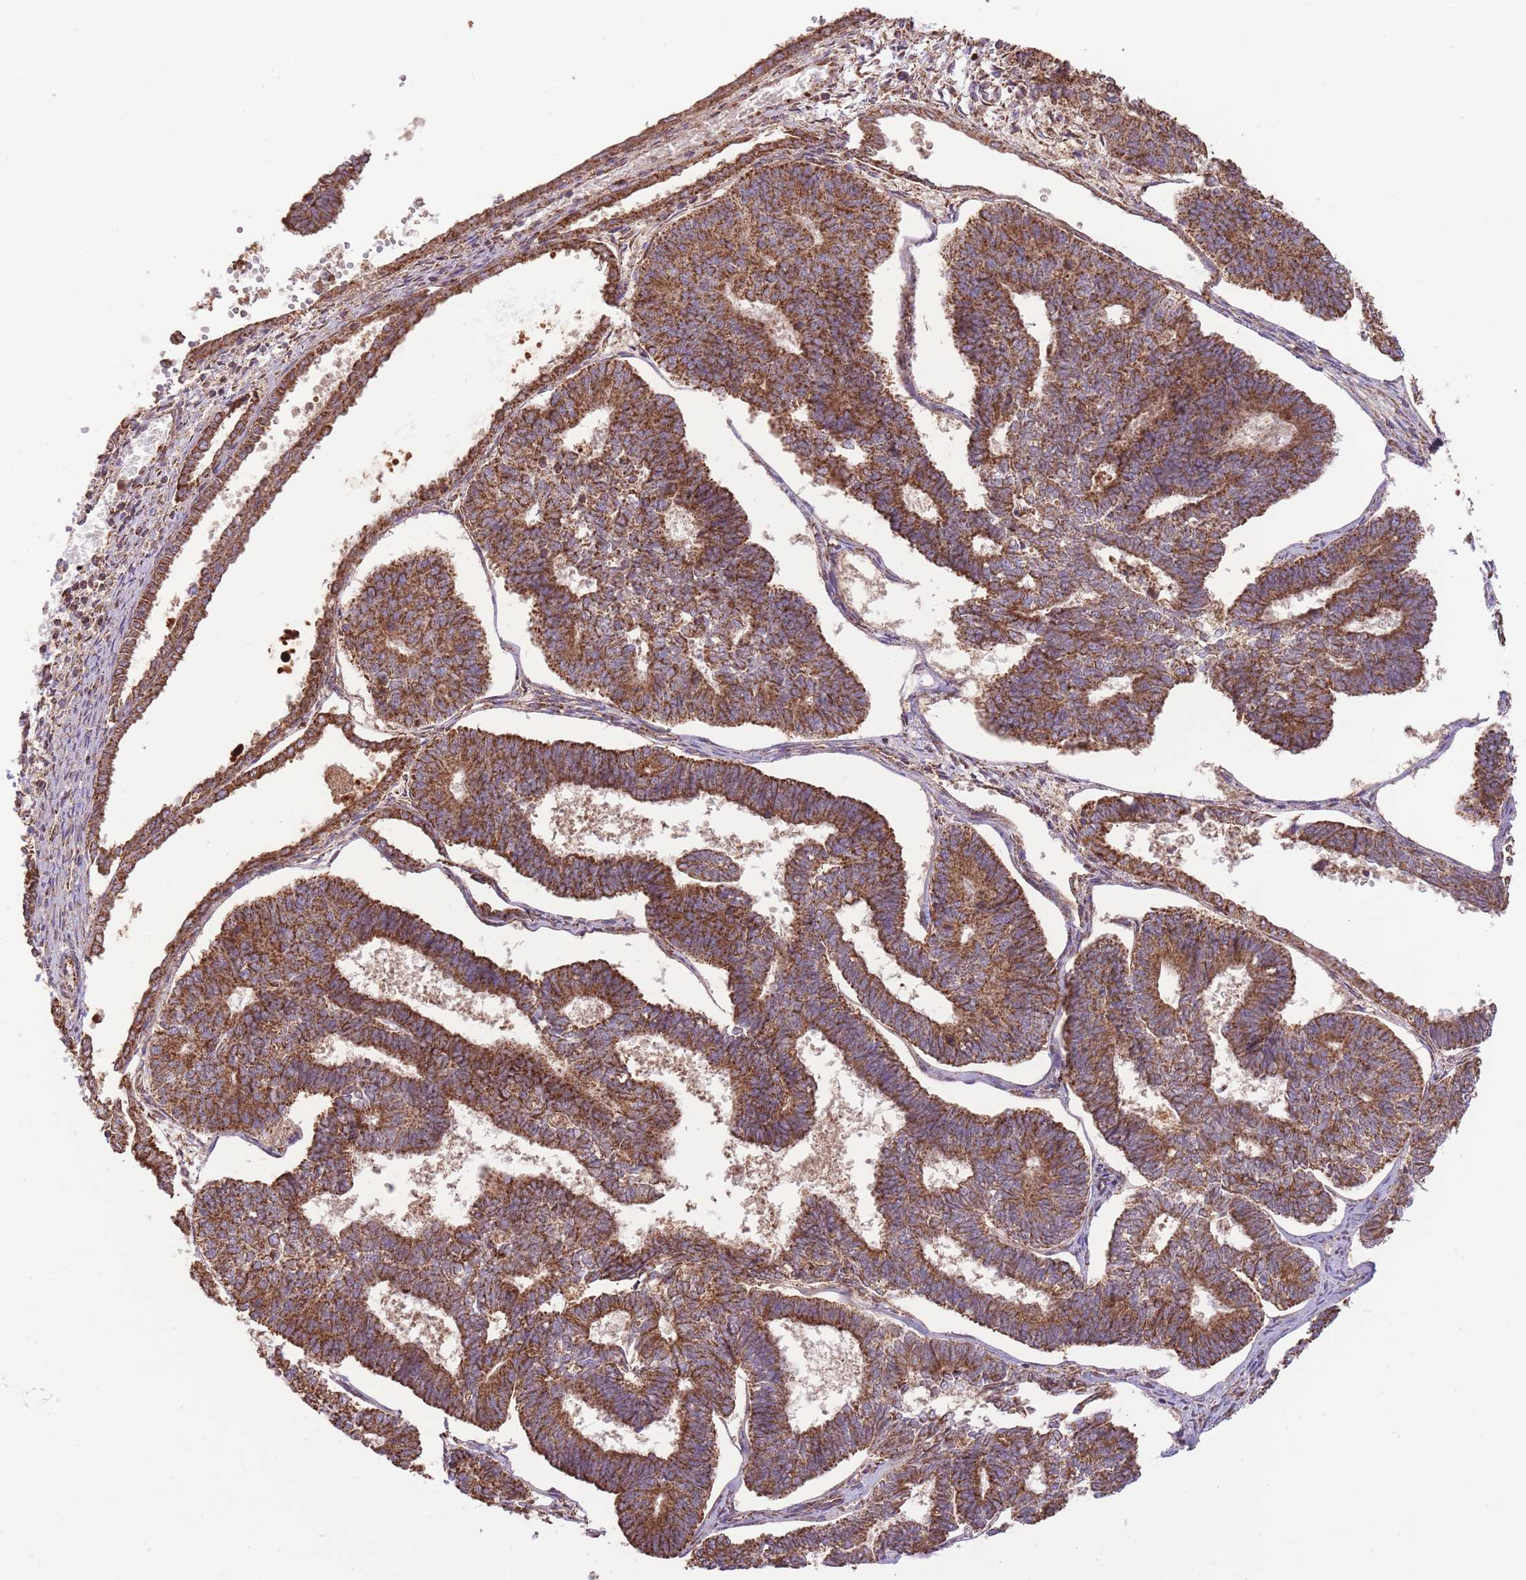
{"staining": {"intensity": "strong", "quantity": ">75%", "location": "cytoplasmic/membranous"}, "tissue": "endometrial cancer", "cell_type": "Tumor cells", "image_type": "cancer", "snomed": [{"axis": "morphology", "description": "Adenocarcinoma, NOS"}, {"axis": "topography", "description": "Endometrium"}], "caption": "Immunohistochemistry (IHC) image of endometrial adenocarcinoma stained for a protein (brown), which exhibits high levels of strong cytoplasmic/membranous expression in about >75% of tumor cells.", "gene": "PREP", "patient": {"sex": "female", "age": 70}}